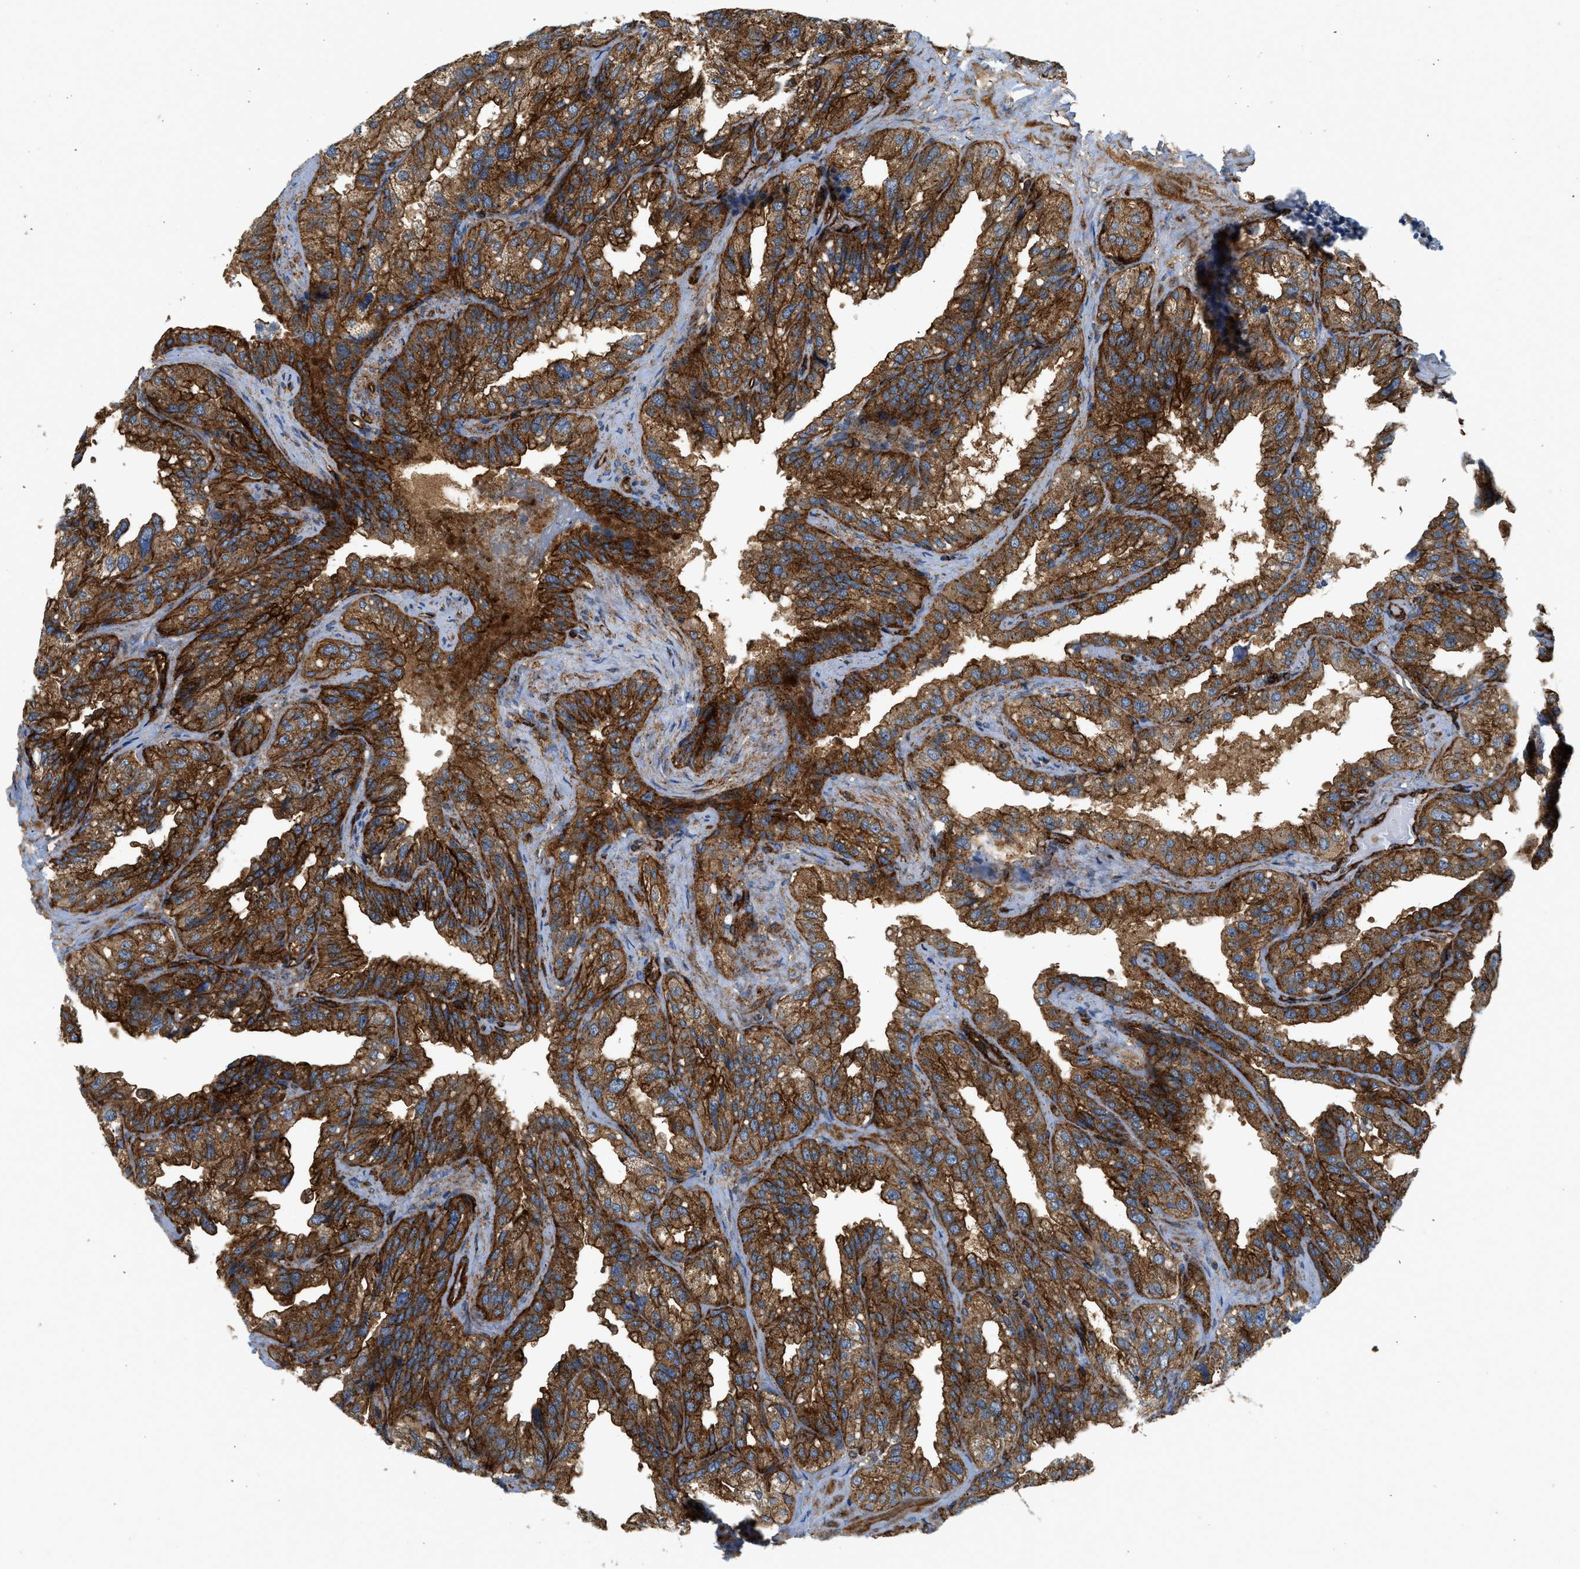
{"staining": {"intensity": "strong", "quantity": ">75%", "location": "cytoplasmic/membranous"}, "tissue": "seminal vesicle", "cell_type": "Glandular cells", "image_type": "normal", "snomed": [{"axis": "morphology", "description": "Normal tissue, NOS"}, {"axis": "topography", "description": "Seminal veicle"}], "caption": "The photomicrograph demonstrates immunohistochemical staining of benign seminal vesicle. There is strong cytoplasmic/membranous positivity is appreciated in about >75% of glandular cells. (DAB (3,3'-diaminobenzidine) IHC with brightfield microscopy, high magnification).", "gene": "HIP1", "patient": {"sex": "male", "age": 68}}